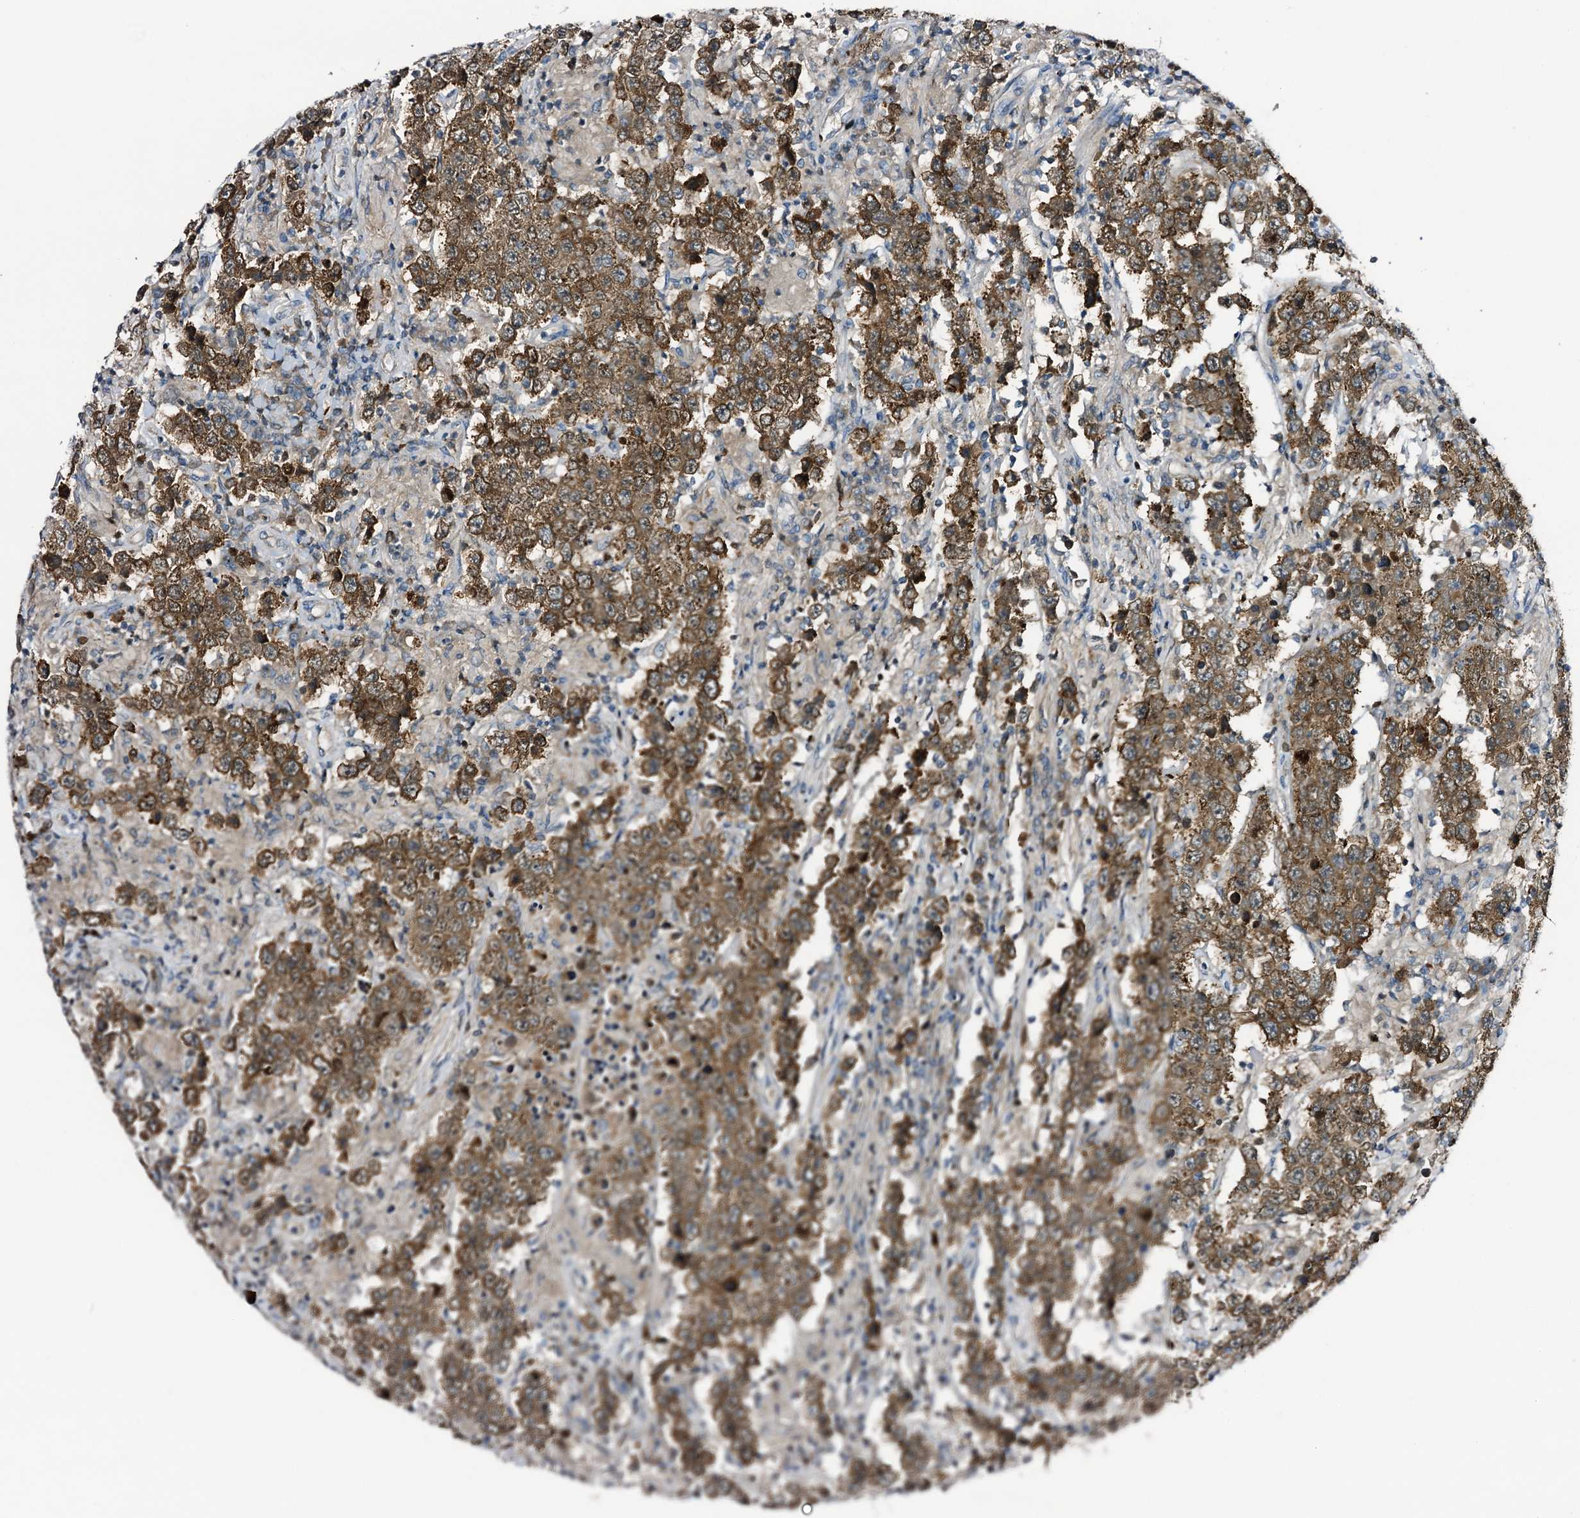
{"staining": {"intensity": "moderate", "quantity": ">75%", "location": "cytoplasmic/membranous"}, "tissue": "testis cancer", "cell_type": "Tumor cells", "image_type": "cancer", "snomed": [{"axis": "morphology", "description": "Normal tissue, NOS"}, {"axis": "morphology", "description": "Urothelial carcinoma, High grade"}, {"axis": "morphology", "description": "Seminoma, NOS"}, {"axis": "morphology", "description": "Carcinoma, Embryonal, NOS"}, {"axis": "topography", "description": "Urinary bladder"}, {"axis": "topography", "description": "Testis"}], "caption": "Testis cancer (embryonal carcinoma) was stained to show a protein in brown. There is medium levels of moderate cytoplasmic/membranous staining in about >75% of tumor cells.", "gene": "NCAPD2", "patient": {"sex": "male", "age": 41}}